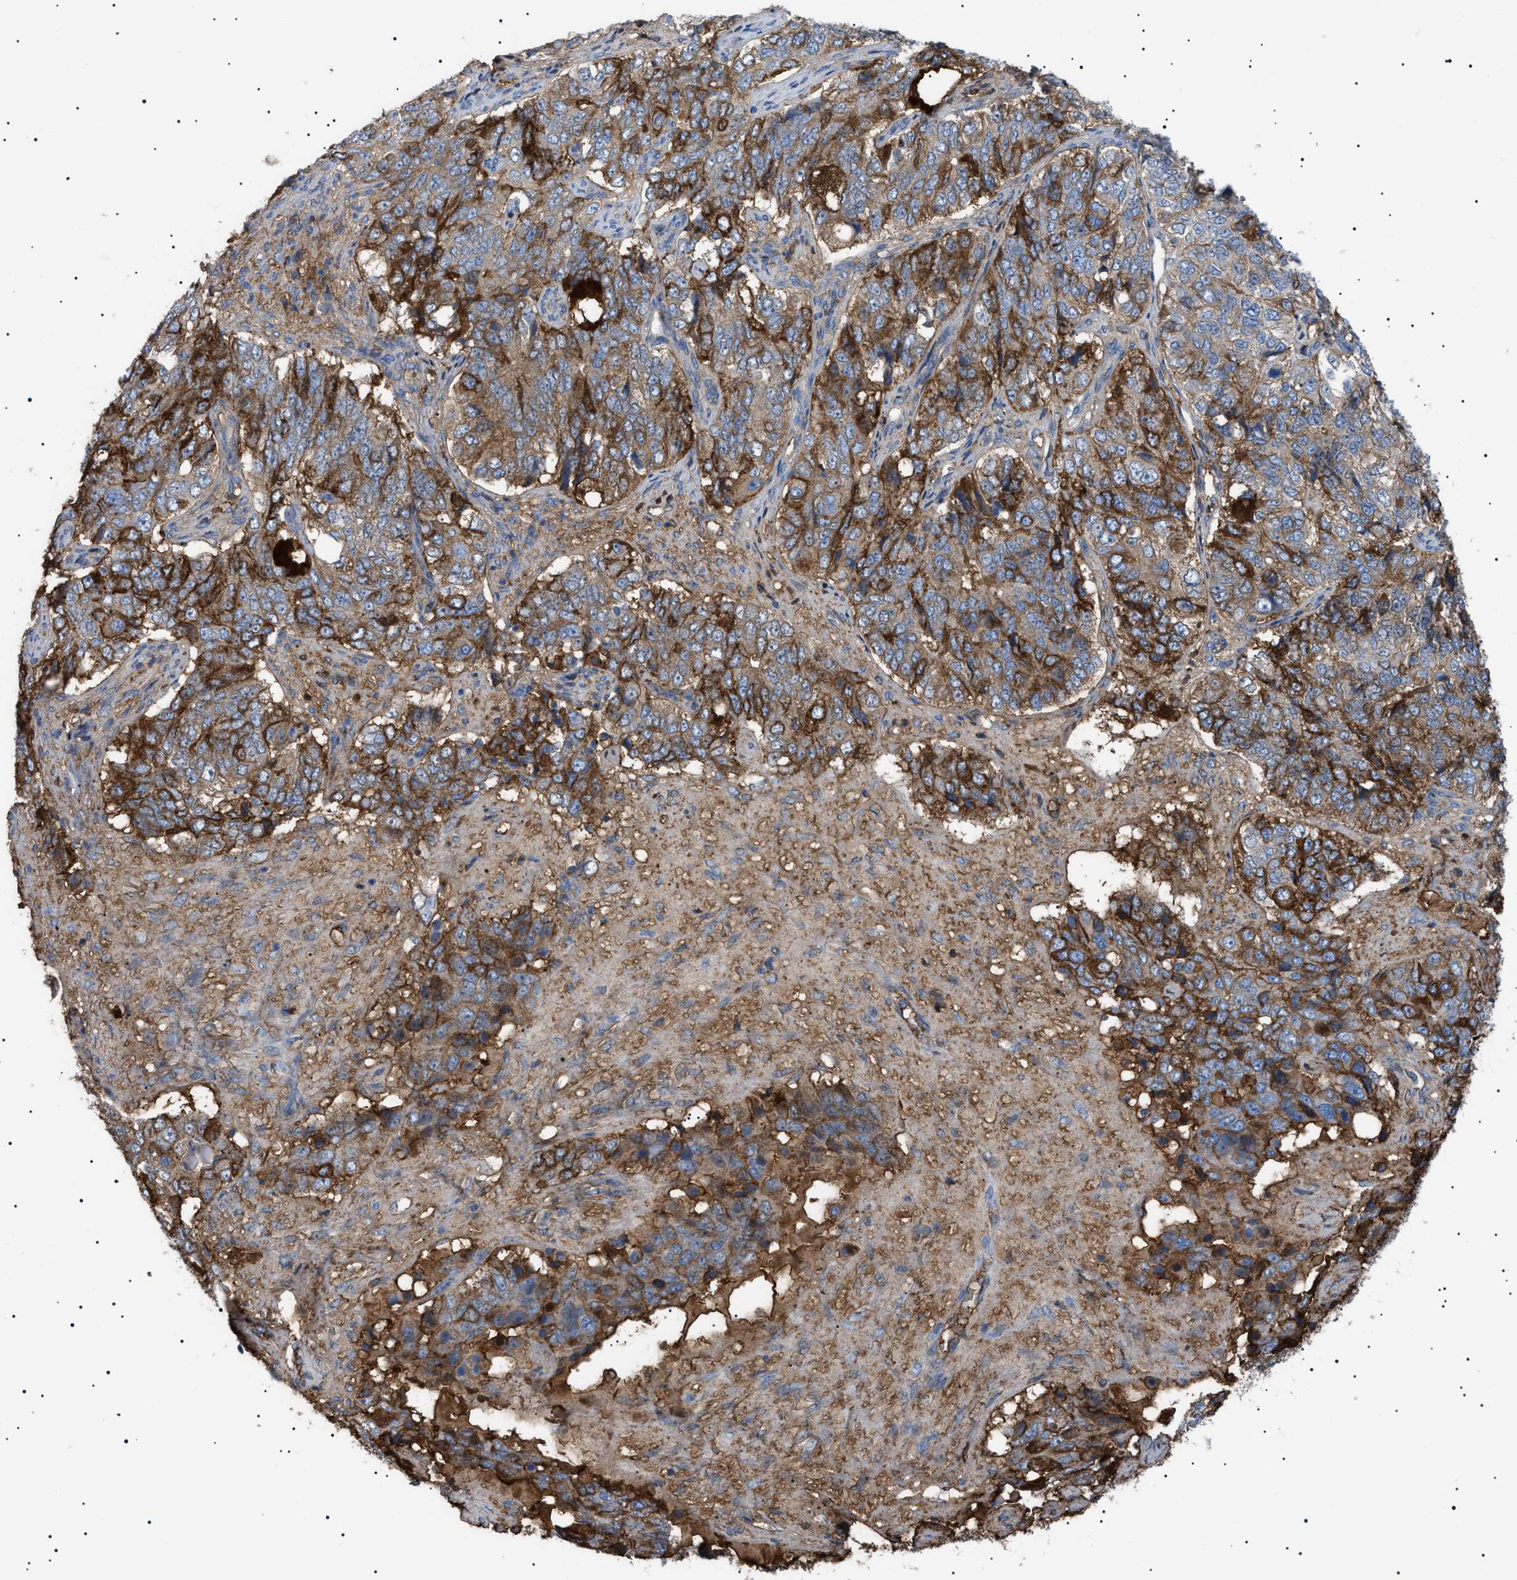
{"staining": {"intensity": "weak", "quantity": ">75%", "location": "cytoplasmic/membranous"}, "tissue": "ovarian cancer", "cell_type": "Tumor cells", "image_type": "cancer", "snomed": [{"axis": "morphology", "description": "Carcinoma, endometroid"}, {"axis": "topography", "description": "Ovary"}], "caption": "Immunohistochemistry (IHC) image of neoplastic tissue: human endometroid carcinoma (ovarian) stained using IHC exhibits low levels of weak protein expression localized specifically in the cytoplasmic/membranous of tumor cells, appearing as a cytoplasmic/membranous brown color.", "gene": "LPA", "patient": {"sex": "female", "age": 51}}